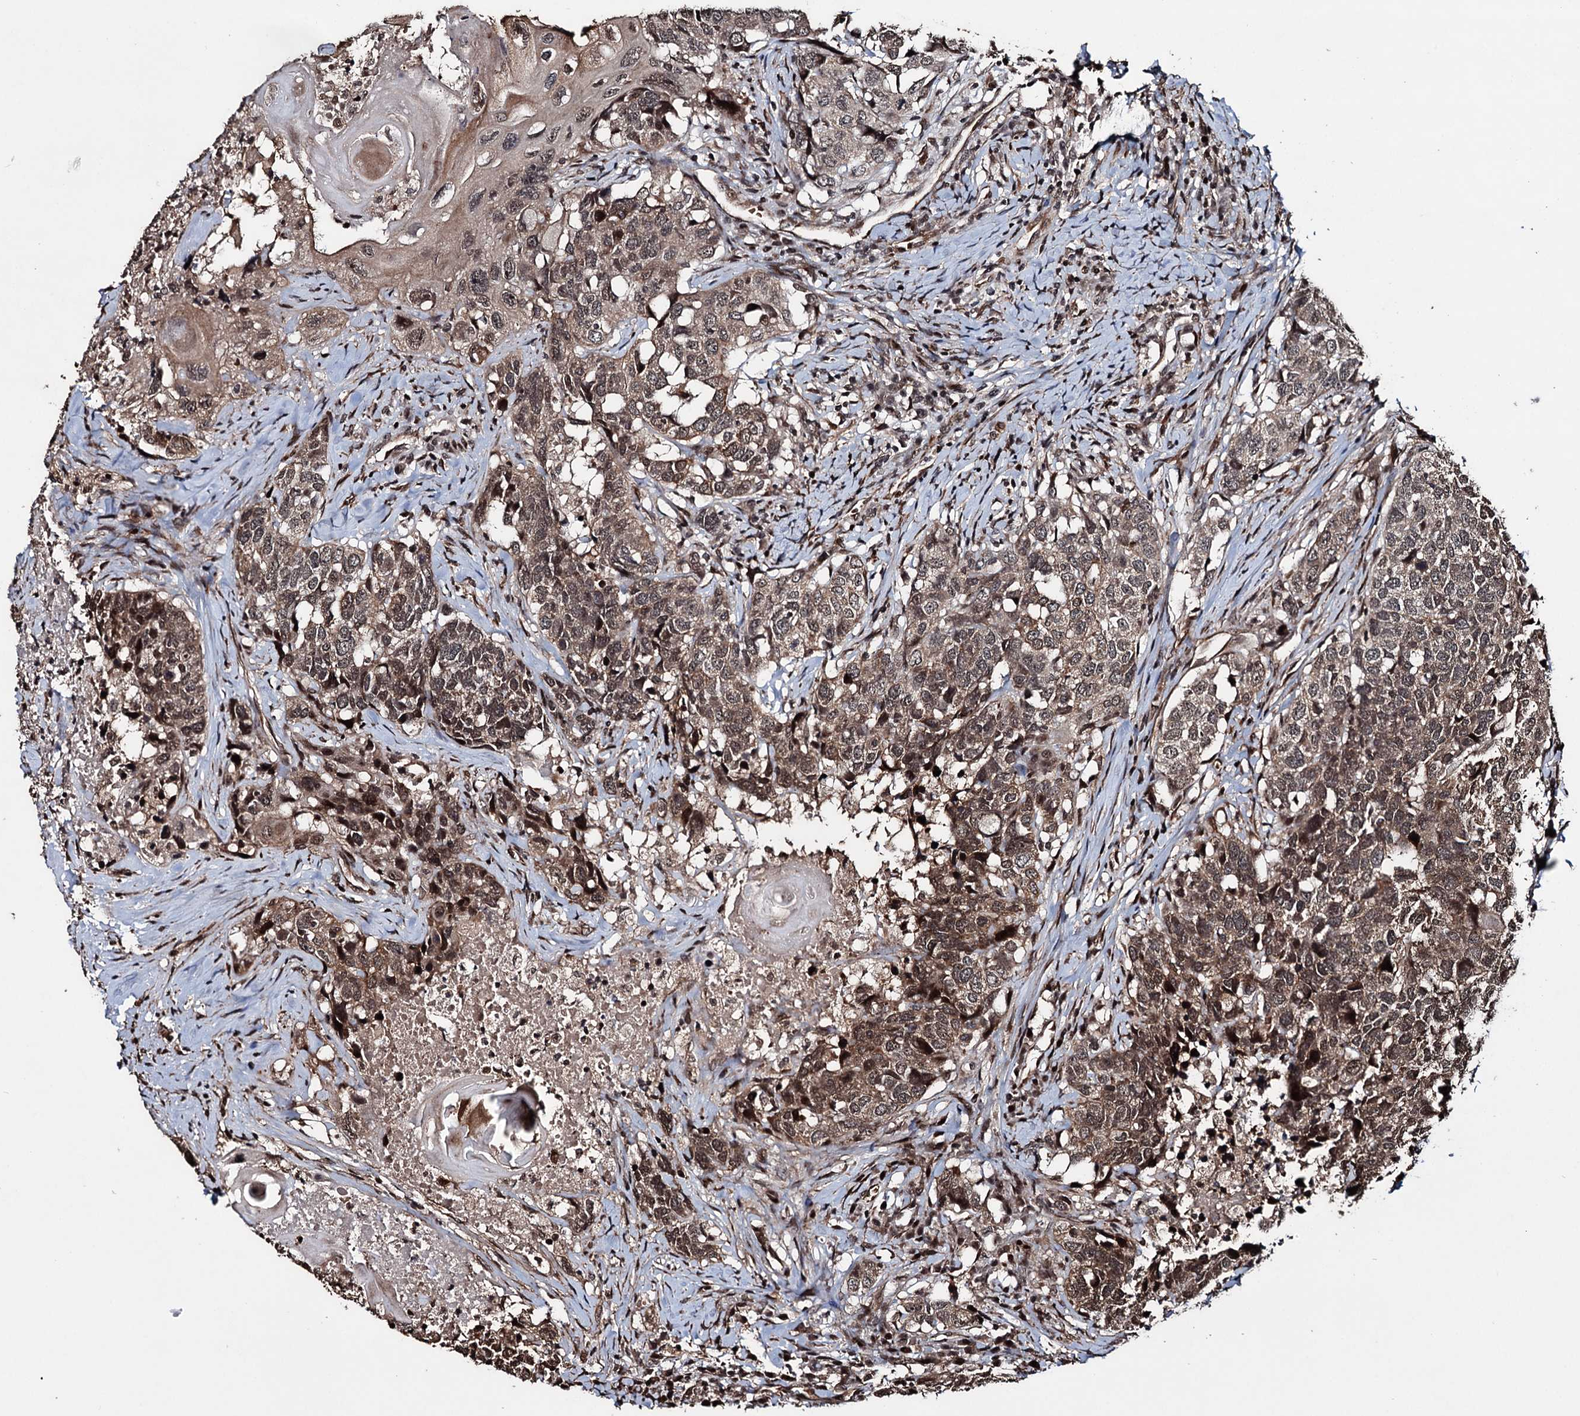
{"staining": {"intensity": "moderate", "quantity": ">75%", "location": "cytoplasmic/membranous,nuclear"}, "tissue": "head and neck cancer", "cell_type": "Tumor cells", "image_type": "cancer", "snomed": [{"axis": "morphology", "description": "Squamous cell carcinoma, NOS"}, {"axis": "topography", "description": "Head-Neck"}], "caption": "Squamous cell carcinoma (head and neck) stained with a protein marker demonstrates moderate staining in tumor cells.", "gene": "EYA4", "patient": {"sex": "male", "age": 66}}